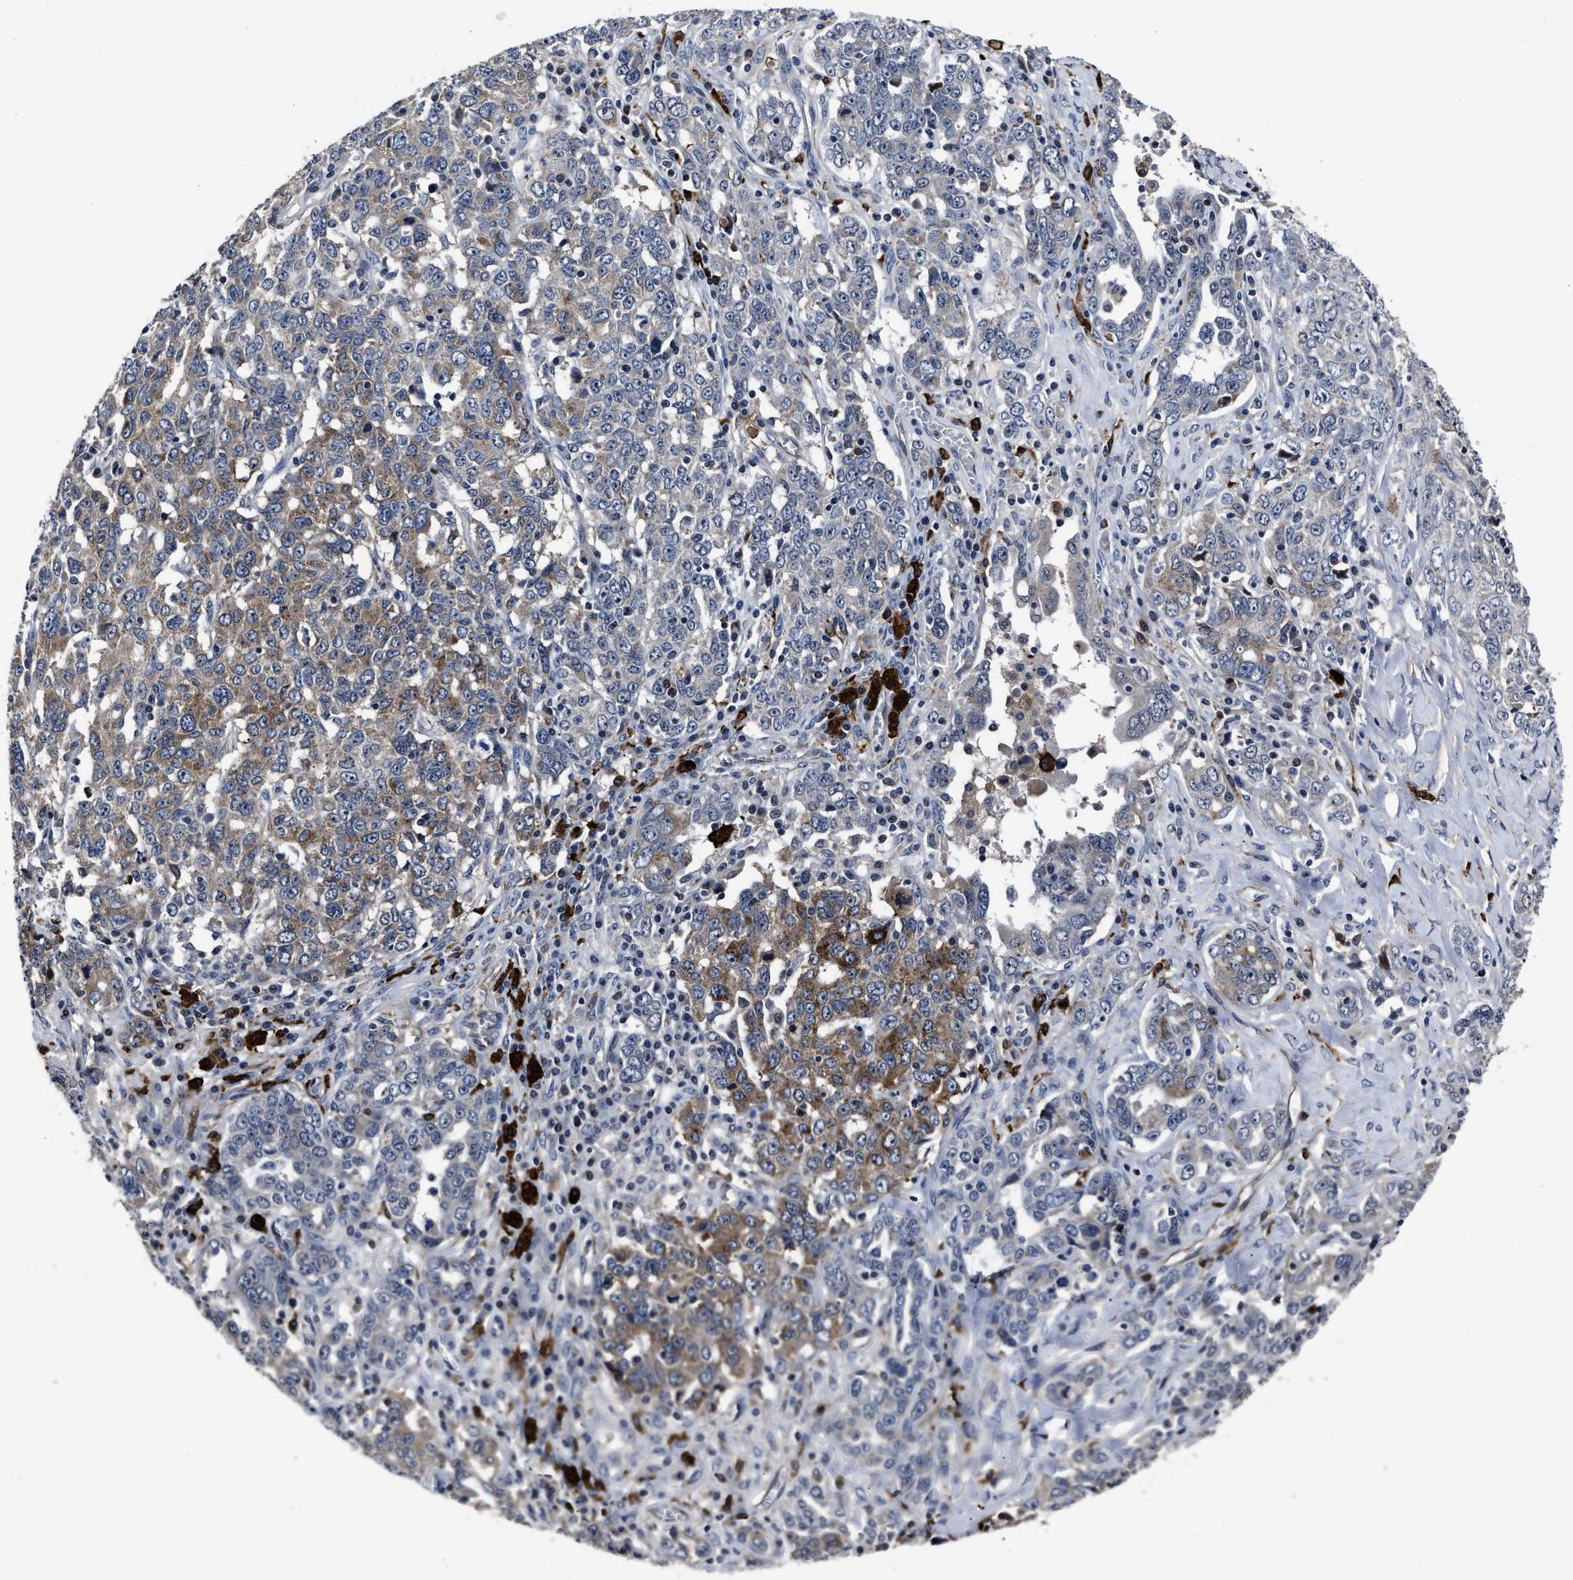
{"staining": {"intensity": "moderate", "quantity": "25%-75%", "location": "cytoplasmic/membranous"}, "tissue": "ovarian cancer", "cell_type": "Tumor cells", "image_type": "cancer", "snomed": [{"axis": "morphology", "description": "Carcinoma, endometroid"}, {"axis": "topography", "description": "Ovary"}], "caption": "A histopathology image showing moderate cytoplasmic/membranous expression in approximately 25%-75% of tumor cells in ovarian cancer (endometroid carcinoma), as visualized by brown immunohistochemical staining.", "gene": "RSBN1L", "patient": {"sex": "female", "age": 62}}